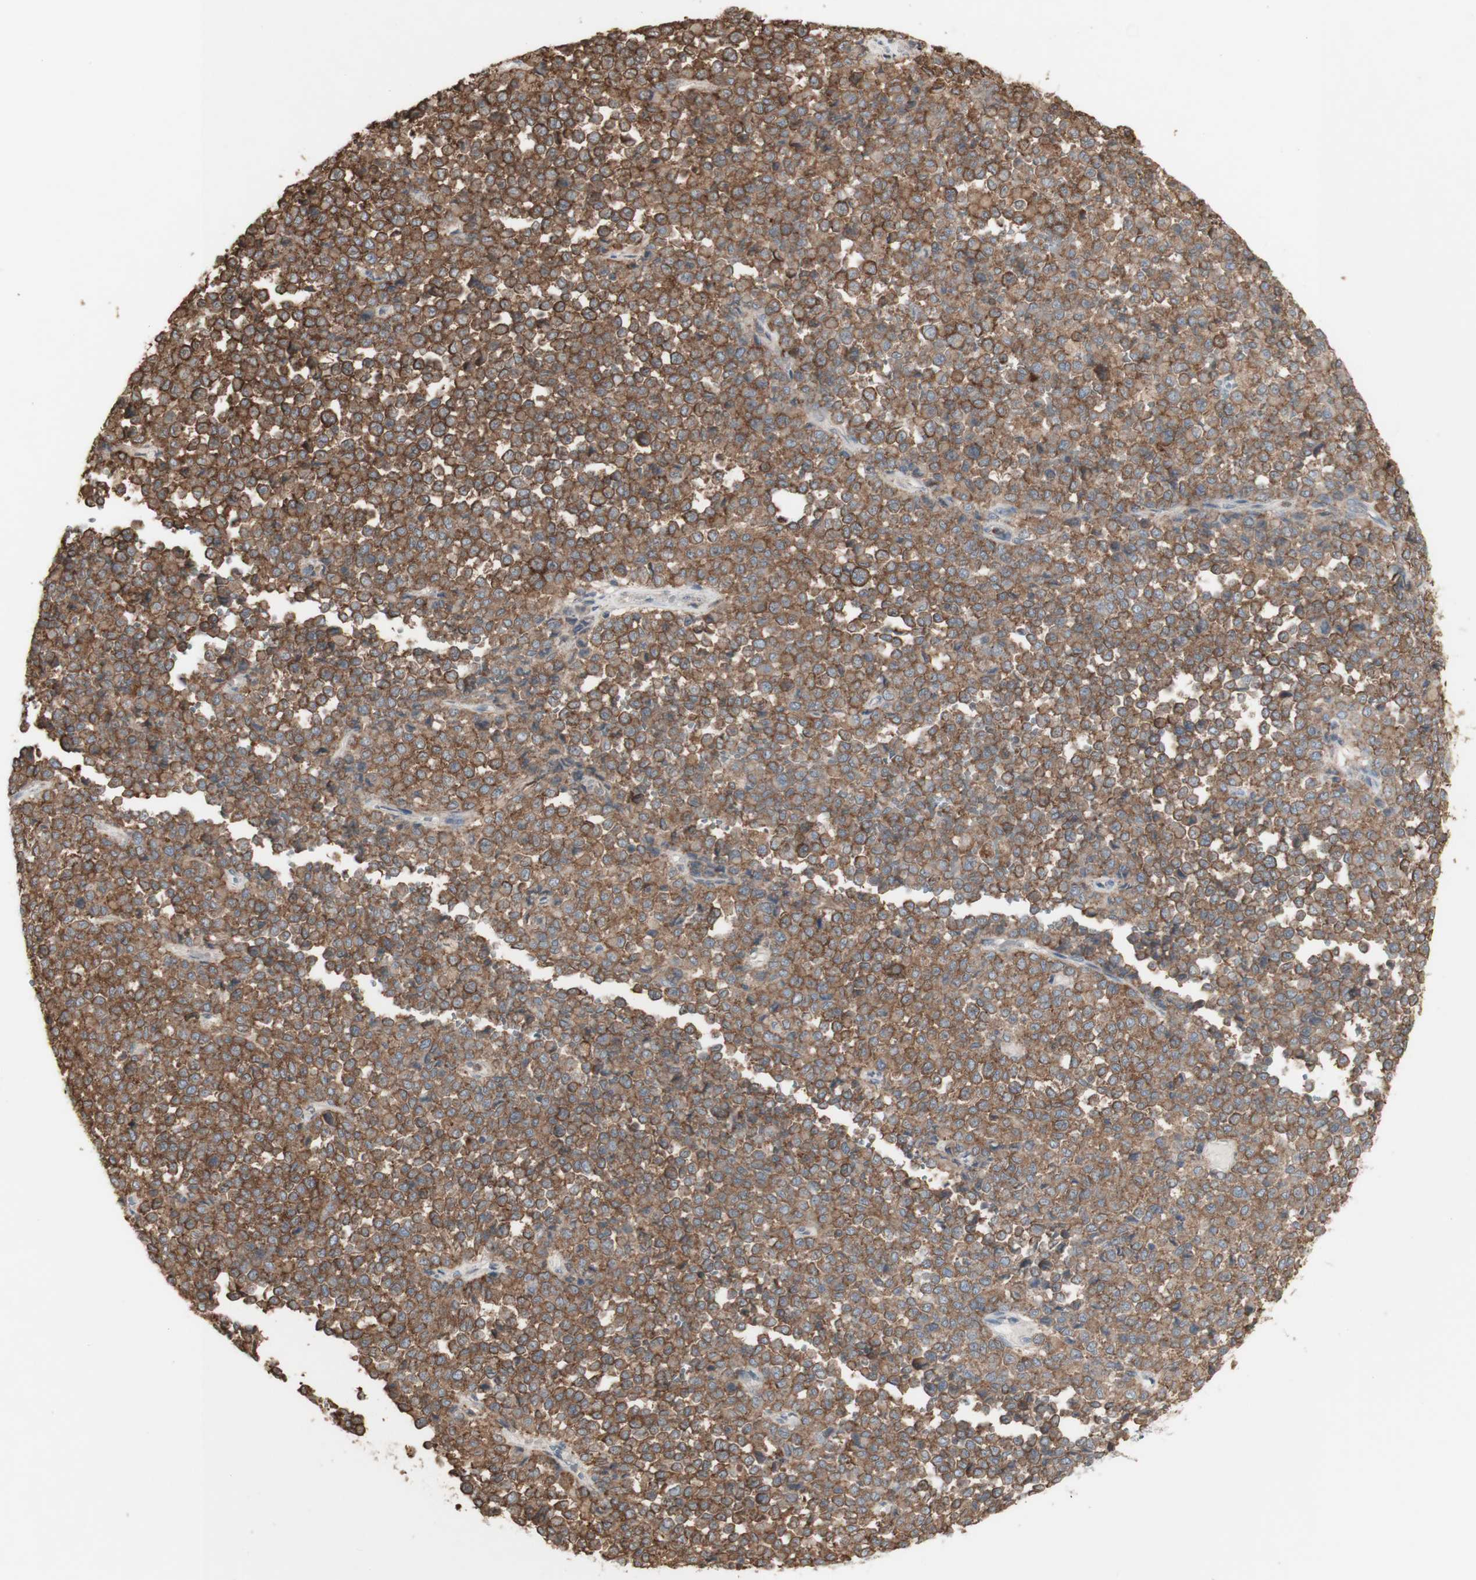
{"staining": {"intensity": "moderate", "quantity": ">75%", "location": "cytoplasmic/membranous"}, "tissue": "melanoma", "cell_type": "Tumor cells", "image_type": "cancer", "snomed": [{"axis": "morphology", "description": "Malignant melanoma, Metastatic site"}, {"axis": "topography", "description": "Pancreas"}], "caption": "This is a histology image of immunohistochemistry (IHC) staining of melanoma, which shows moderate expression in the cytoplasmic/membranous of tumor cells.", "gene": "ATP6V1E1", "patient": {"sex": "female", "age": 30}}